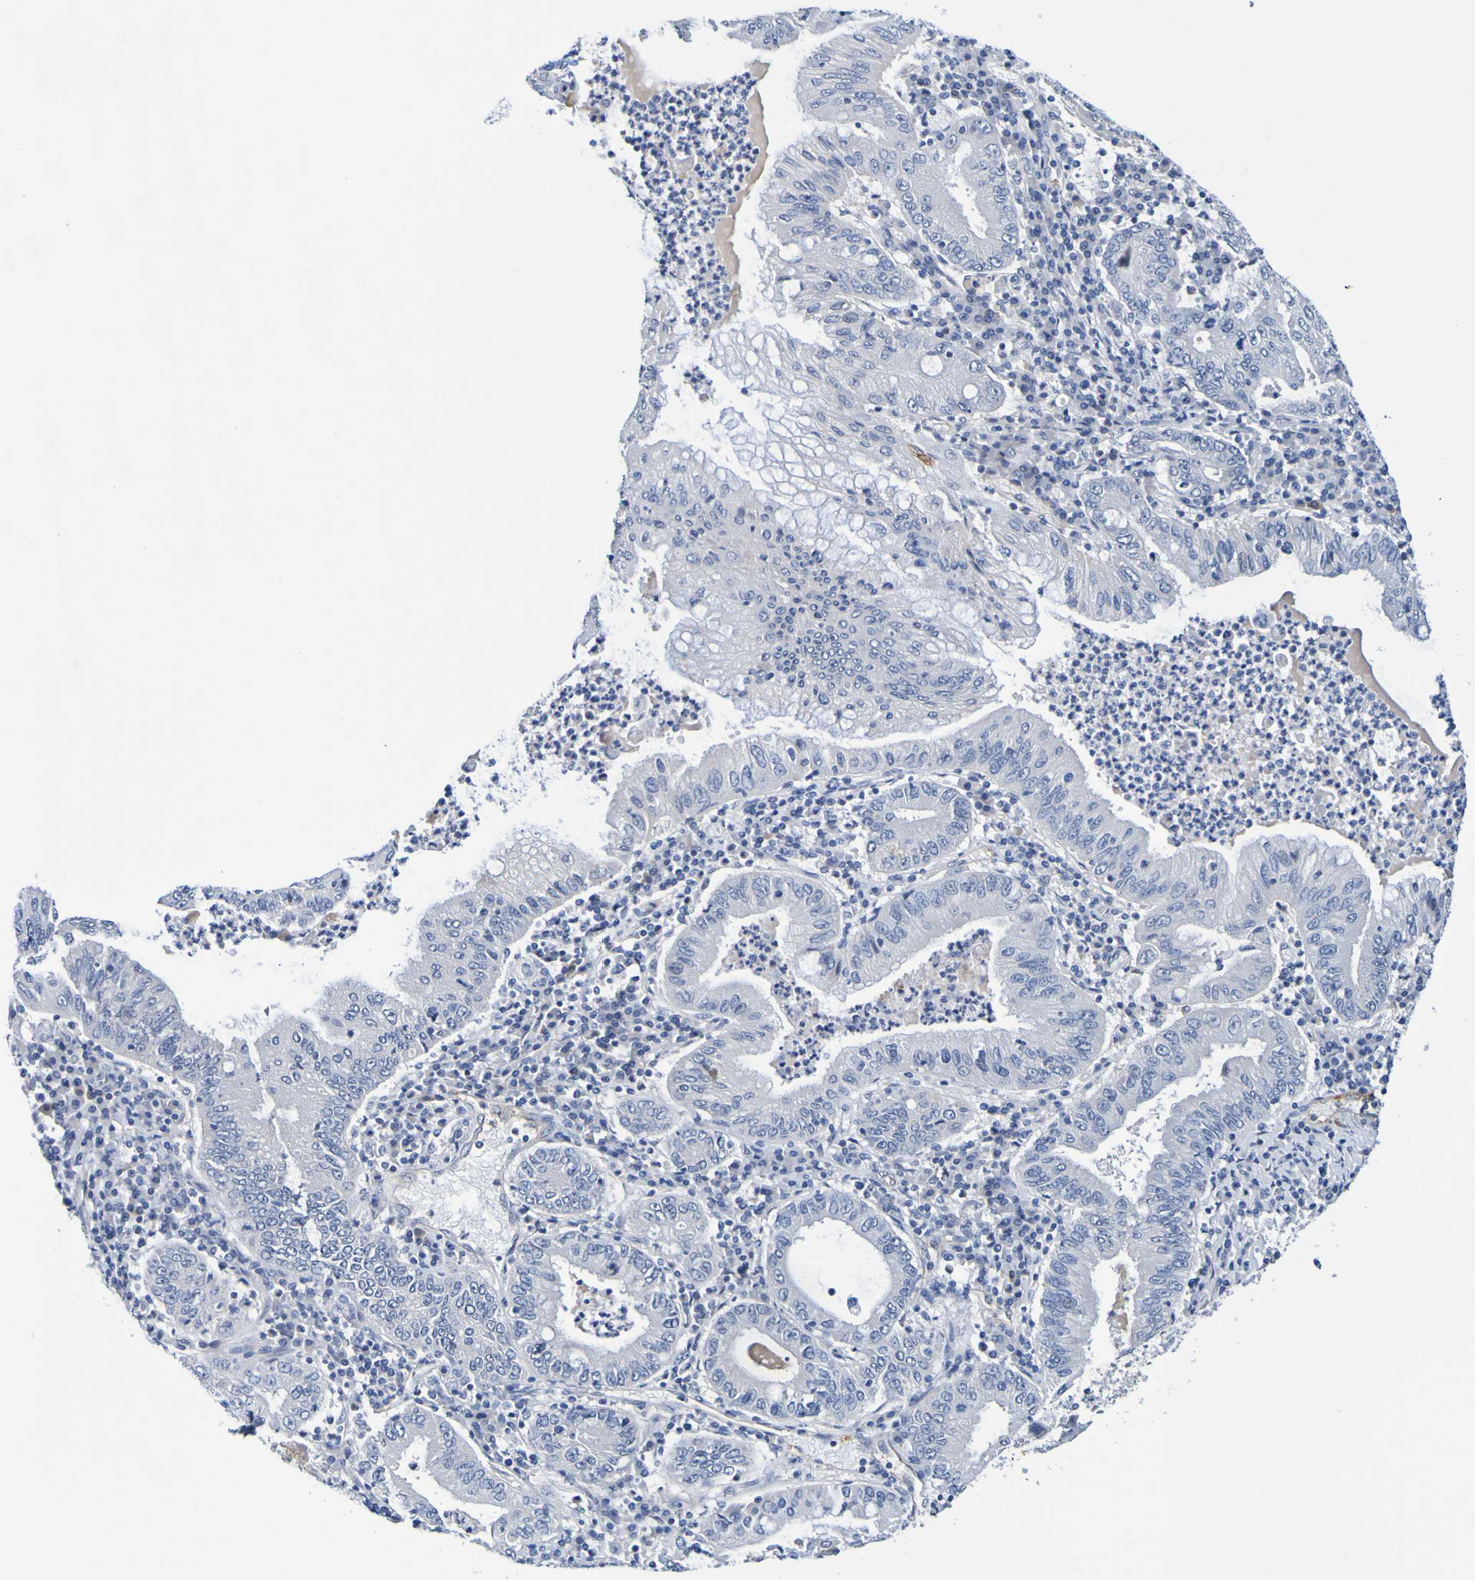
{"staining": {"intensity": "negative", "quantity": "none", "location": "none"}, "tissue": "stomach cancer", "cell_type": "Tumor cells", "image_type": "cancer", "snomed": [{"axis": "morphology", "description": "Normal tissue, NOS"}, {"axis": "morphology", "description": "Adenocarcinoma, NOS"}, {"axis": "topography", "description": "Esophagus"}, {"axis": "topography", "description": "Stomach, upper"}, {"axis": "topography", "description": "Peripheral nerve tissue"}], "caption": "Immunohistochemistry (IHC) of adenocarcinoma (stomach) demonstrates no expression in tumor cells. Brightfield microscopy of immunohistochemistry stained with DAB (3,3'-diaminobenzidine) (brown) and hematoxylin (blue), captured at high magnification.", "gene": "VMA21", "patient": {"sex": "male", "age": 62}}